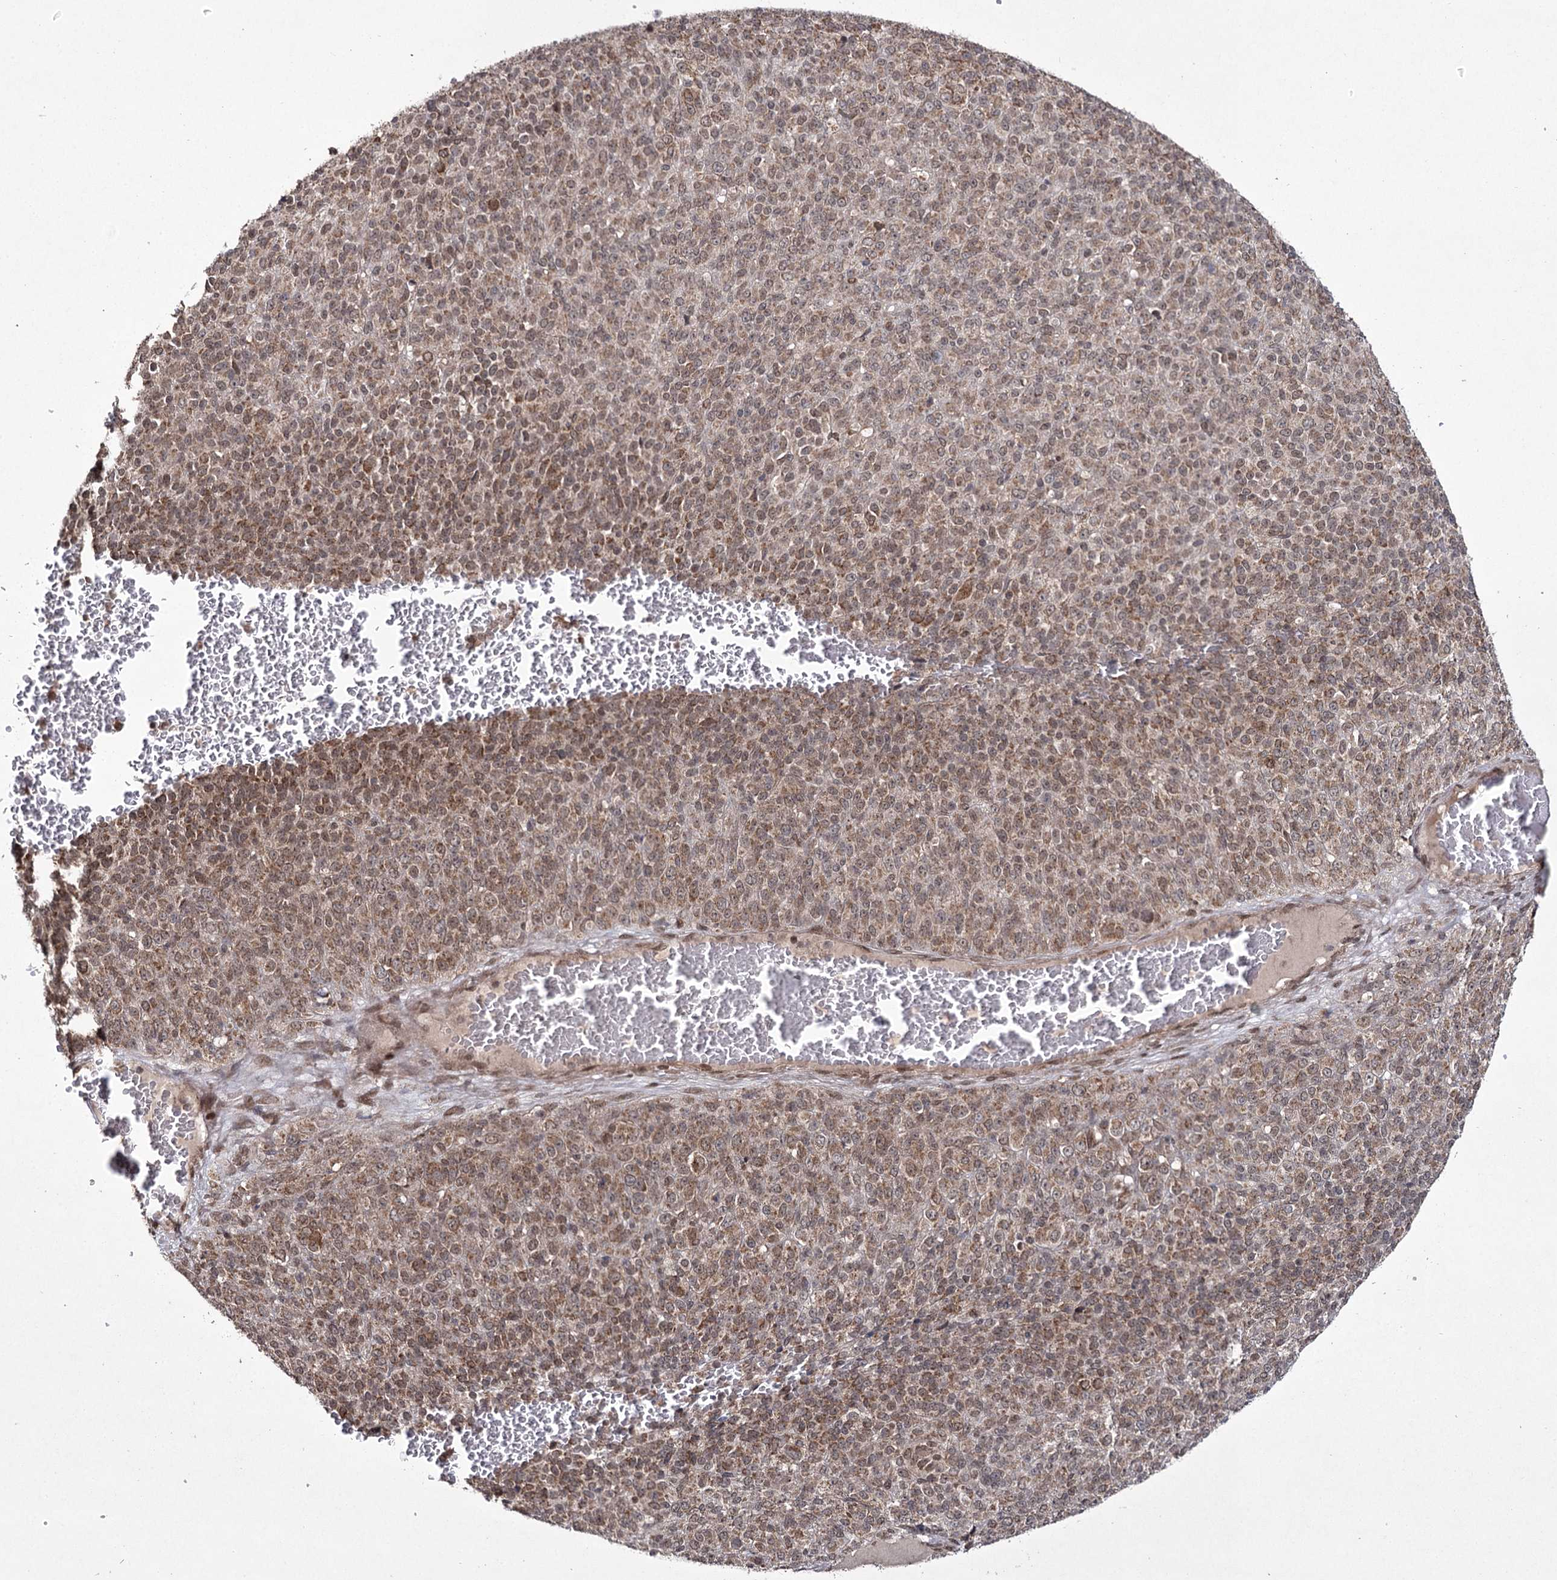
{"staining": {"intensity": "moderate", "quantity": ">75%", "location": "cytoplasmic/membranous,nuclear"}, "tissue": "melanoma", "cell_type": "Tumor cells", "image_type": "cancer", "snomed": [{"axis": "morphology", "description": "Malignant melanoma, Metastatic site"}, {"axis": "topography", "description": "Brain"}], "caption": "This photomicrograph exhibits IHC staining of malignant melanoma (metastatic site), with medium moderate cytoplasmic/membranous and nuclear positivity in about >75% of tumor cells.", "gene": "TRNT1", "patient": {"sex": "female", "age": 56}}